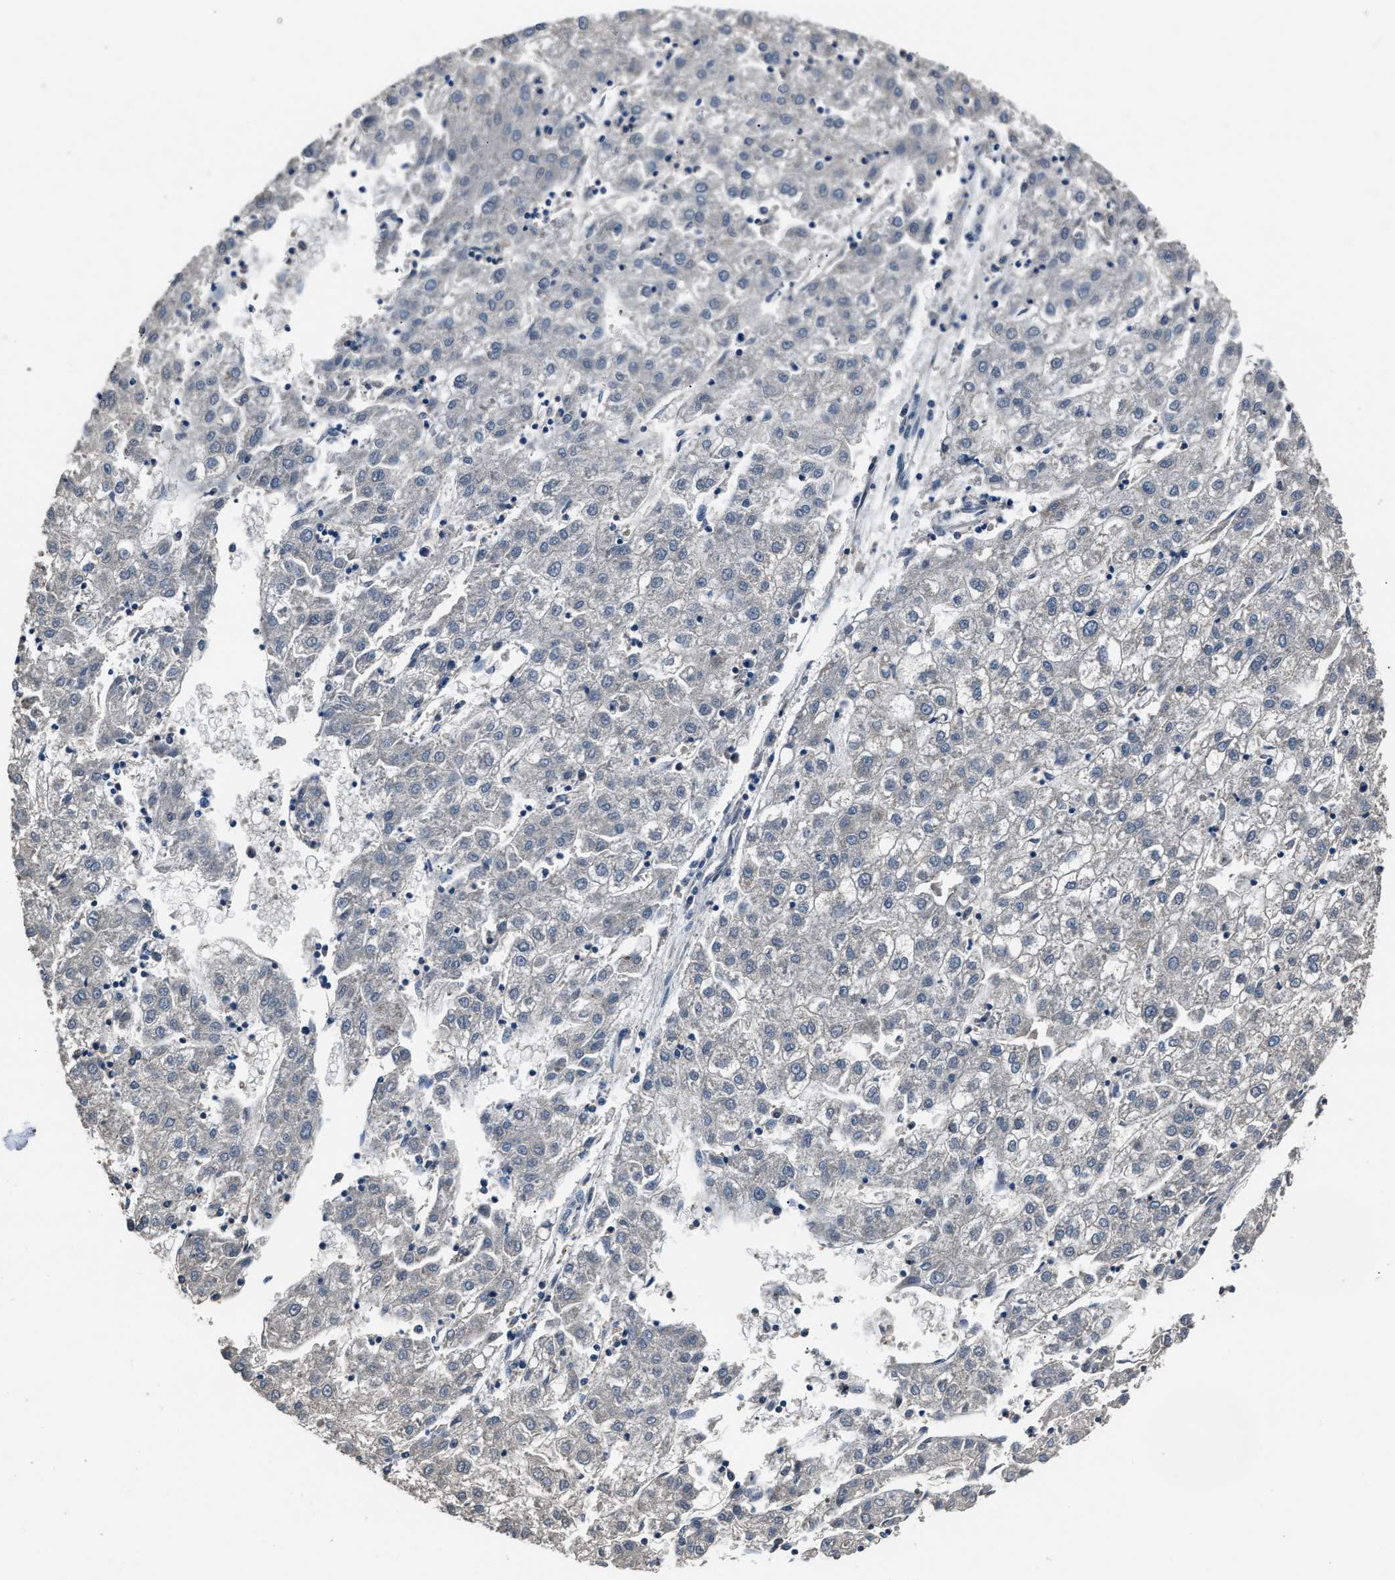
{"staining": {"intensity": "negative", "quantity": "none", "location": "none"}, "tissue": "liver cancer", "cell_type": "Tumor cells", "image_type": "cancer", "snomed": [{"axis": "morphology", "description": "Carcinoma, Hepatocellular, NOS"}, {"axis": "topography", "description": "Liver"}], "caption": "There is no significant positivity in tumor cells of liver hepatocellular carcinoma.", "gene": "DNAJC24", "patient": {"sex": "male", "age": 72}}